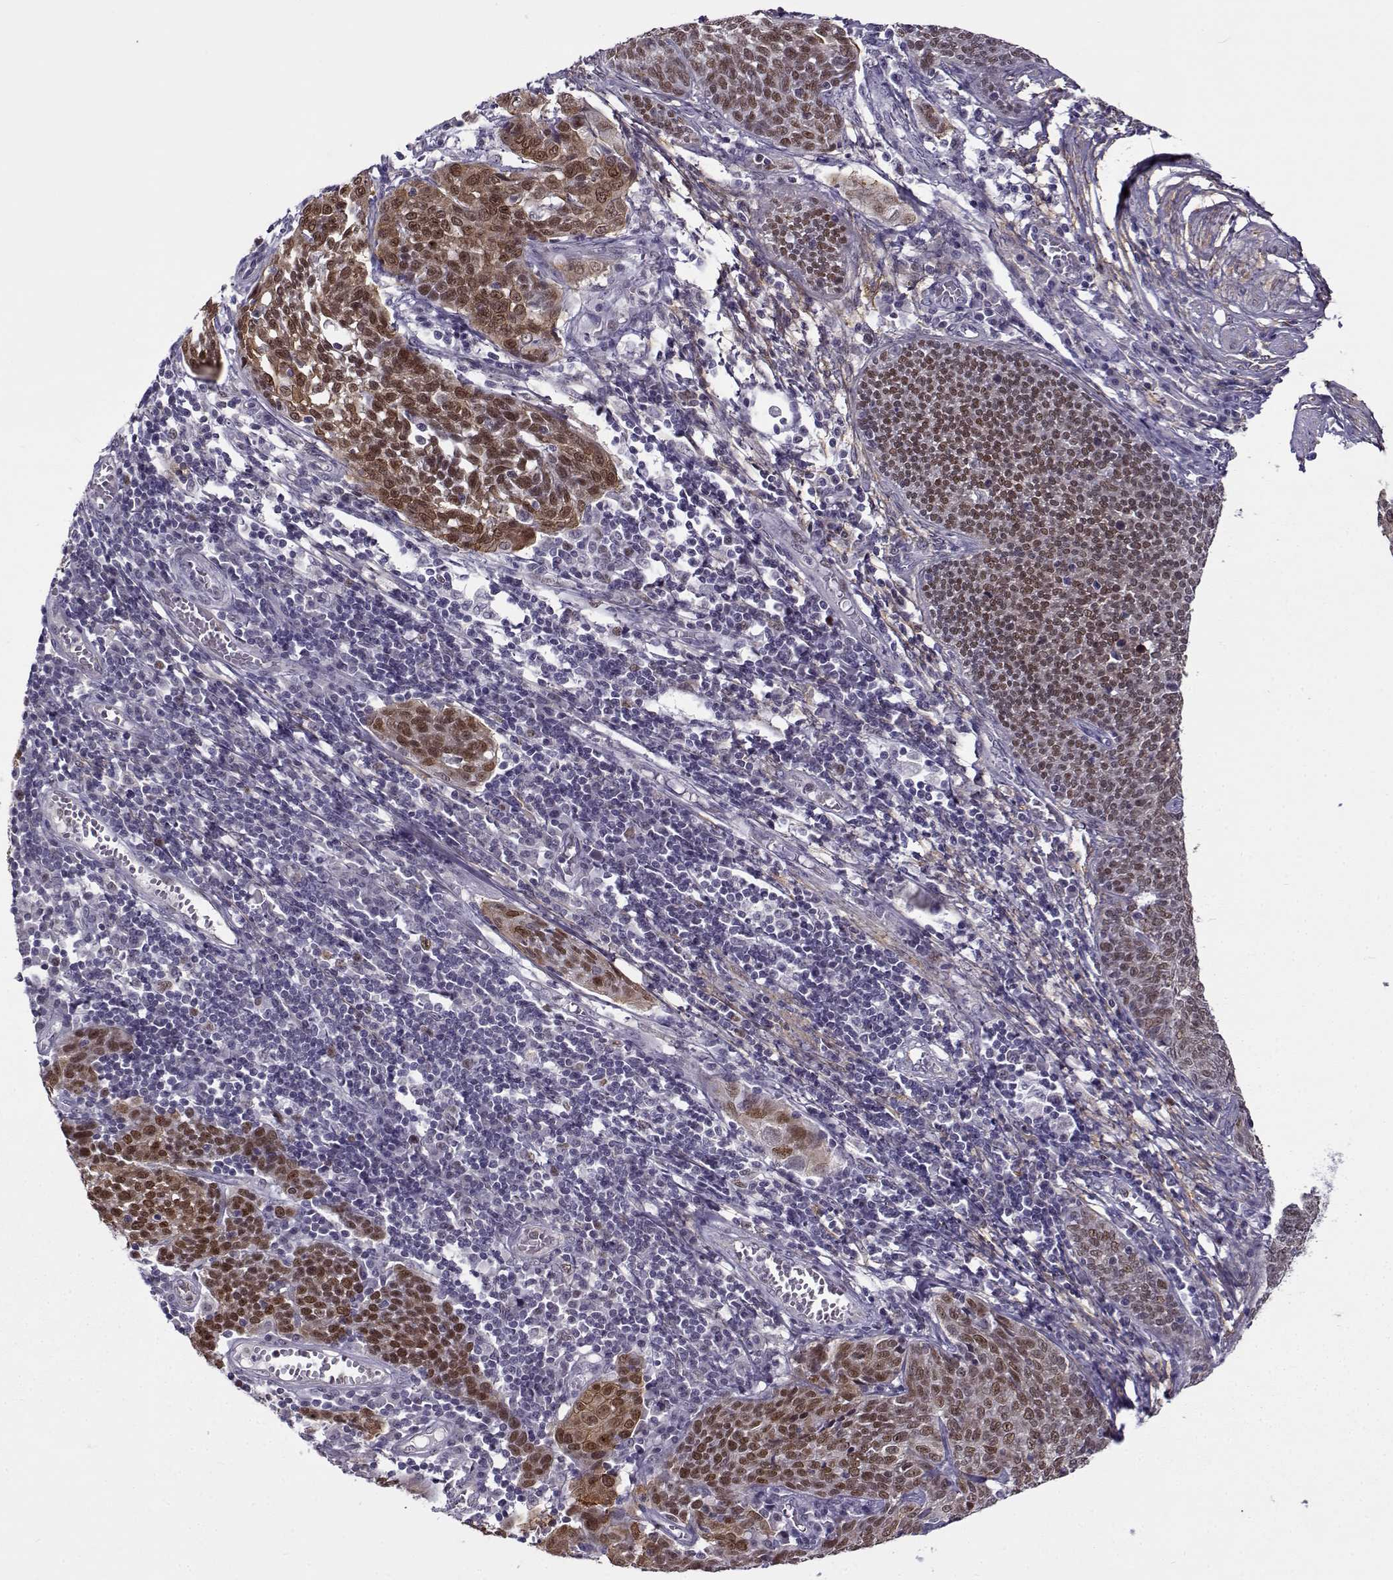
{"staining": {"intensity": "strong", "quantity": "25%-75%", "location": "cytoplasmic/membranous,nuclear"}, "tissue": "cervical cancer", "cell_type": "Tumor cells", "image_type": "cancer", "snomed": [{"axis": "morphology", "description": "Squamous cell carcinoma, NOS"}, {"axis": "topography", "description": "Cervix"}], "caption": "Immunohistochemical staining of cervical cancer reveals high levels of strong cytoplasmic/membranous and nuclear protein staining in about 25%-75% of tumor cells.", "gene": "BACH1", "patient": {"sex": "female", "age": 34}}